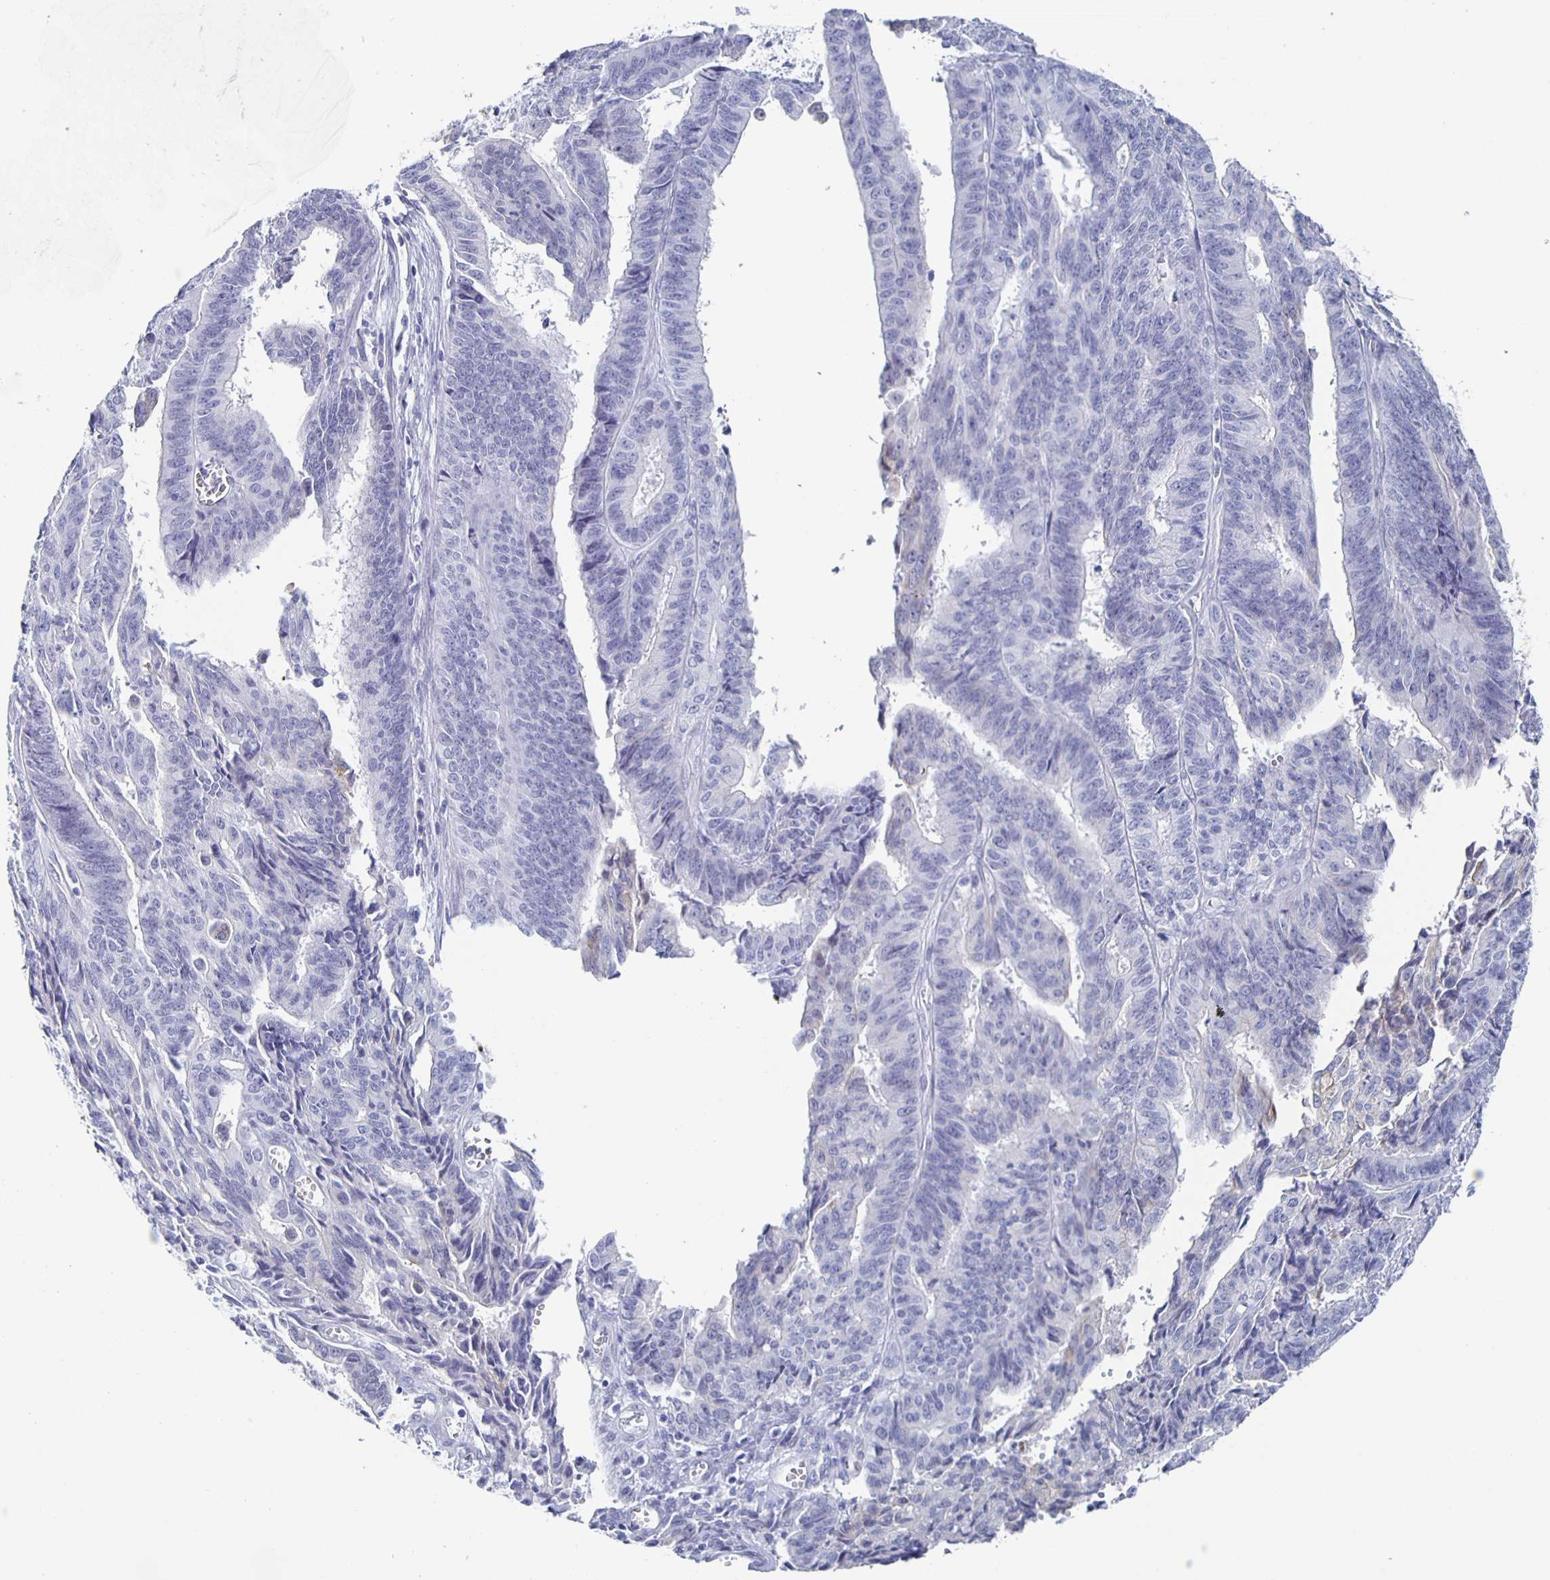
{"staining": {"intensity": "negative", "quantity": "none", "location": "none"}, "tissue": "endometrial cancer", "cell_type": "Tumor cells", "image_type": "cancer", "snomed": [{"axis": "morphology", "description": "Adenocarcinoma, NOS"}, {"axis": "topography", "description": "Endometrium"}], "caption": "An IHC image of adenocarcinoma (endometrial) is shown. There is no staining in tumor cells of adenocarcinoma (endometrial).", "gene": "CCDC17", "patient": {"sex": "female", "age": 65}}